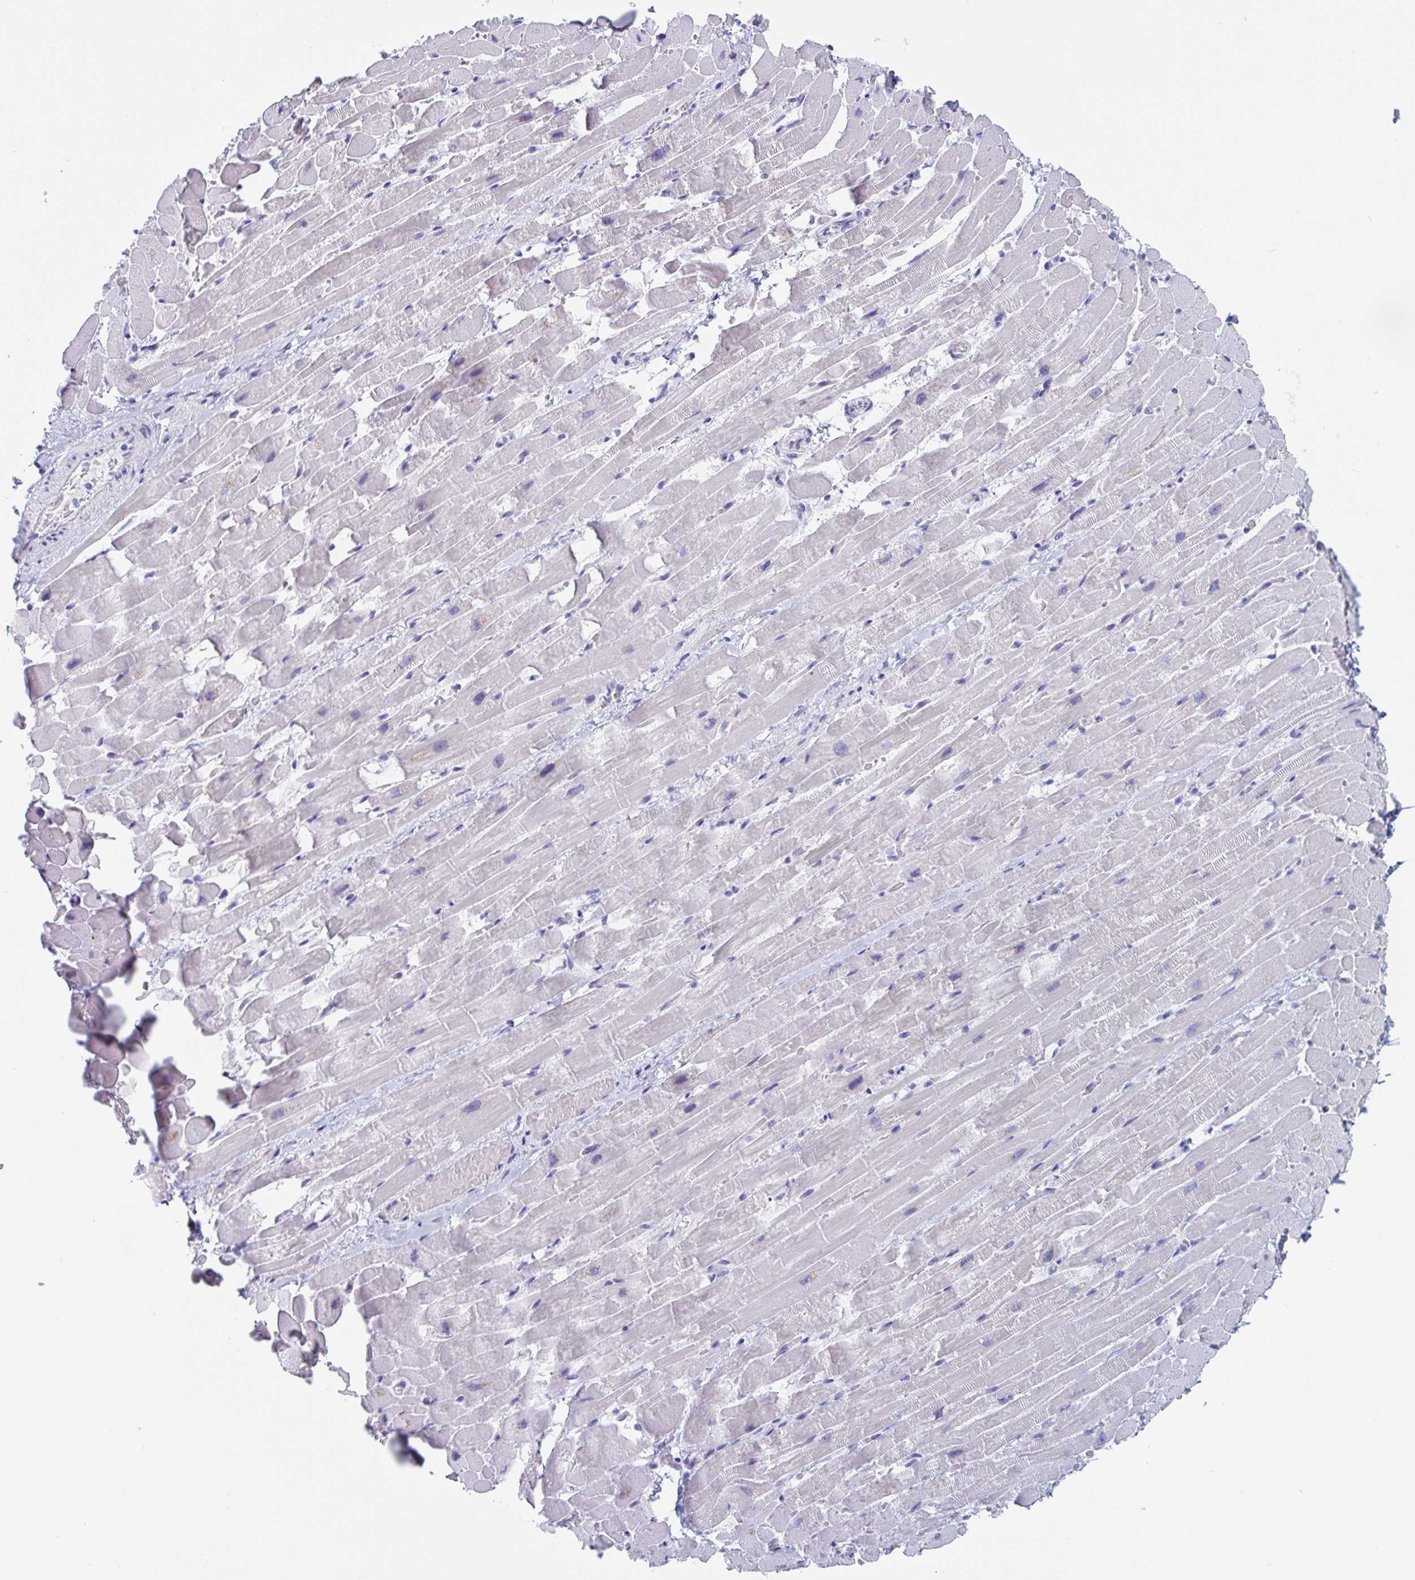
{"staining": {"intensity": "negative", "quantity": "none", "location": "none"}, "tissue": "heart muscle", "cell_type": "Cardiomyocytes", "image_type": "normal", "snomed": [{"axis": "morphology", "description": "Normal tissue, NOS"}, {"axis": "topography", "description": "Heart"}], "caption": "Immunohistochemistry image of benign heart muscle: human heart muscle stained with DAB (3,3'-diaminobenzidine) shows no significant protein staining in cardiomyocytes. (Immunohistochemistry (ihc), brightfield microscopy, high magnification).", "gene": "DPEP3", "patient": {"sex": "male", "age": 37}}